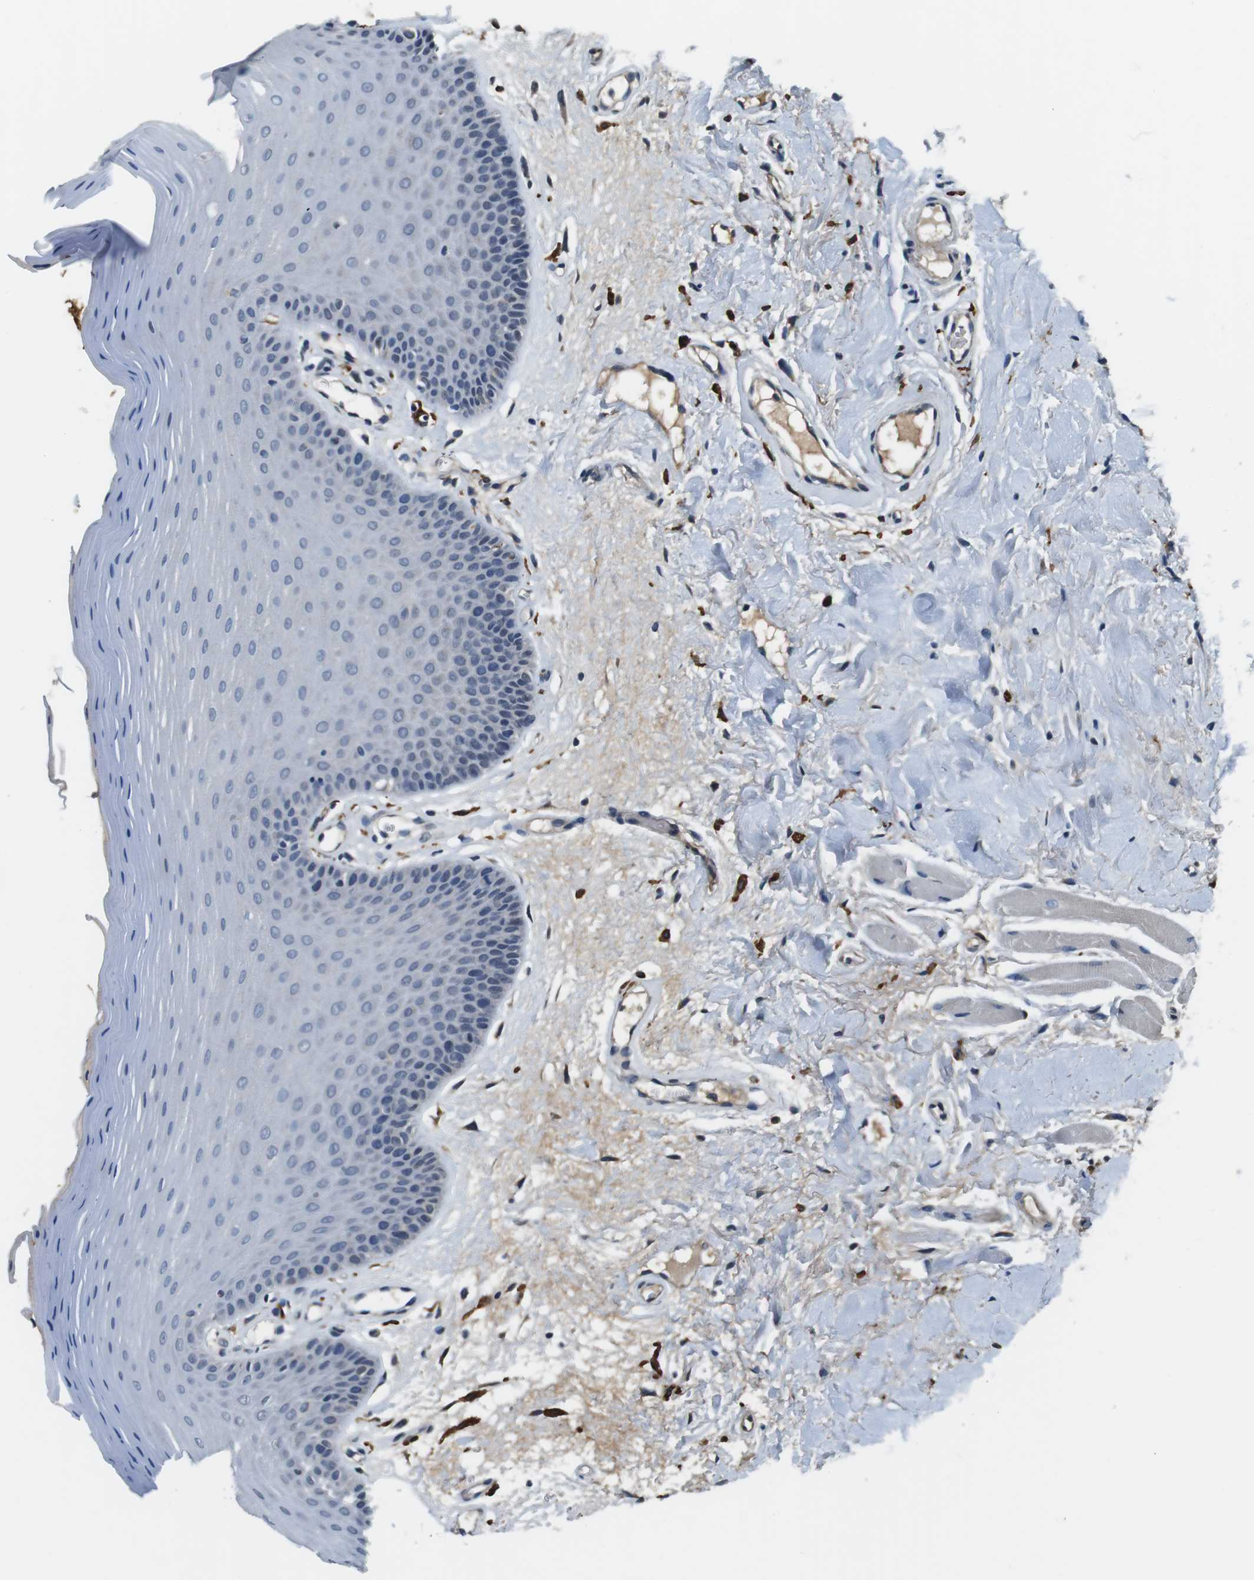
{"staining": {"intensity": "negative", "quantity": "none", "location": "none"}, "tissue": "oral mucosa", "cell_type": "Squamous epithelial cells", "image_type": "normal", "snomed": [{"axis": "morphology", "description": "Normal tissue, NOS"}, {"axis": "morphology", "description": "Squamous cell carcinoma, NOS"}, {"axis": "topography", "description": "Skeletal muscle"}, {"axis": "topography", "description": "Adipose tissue"}, {"axis": "topography", "description": "Vascular tissue"}, {"axis": "topography", "description": "Oral tissue"}, {"axis": "topography", "description": "Peripheral nerve tissue"}, {"axis": "topography", "description": "Head-Neck"}], "caption": "The IHC photomicrograph has no significant expression in squamous epithelial cells of oral mucosa. (DAB (3,3'-diaminobenzidine) immunohistochemistry (IHC) visualized using brightfield microscopy, high magnification).", "gene": "CD163L1", "patient": {"sex": "male", "age": 71}}